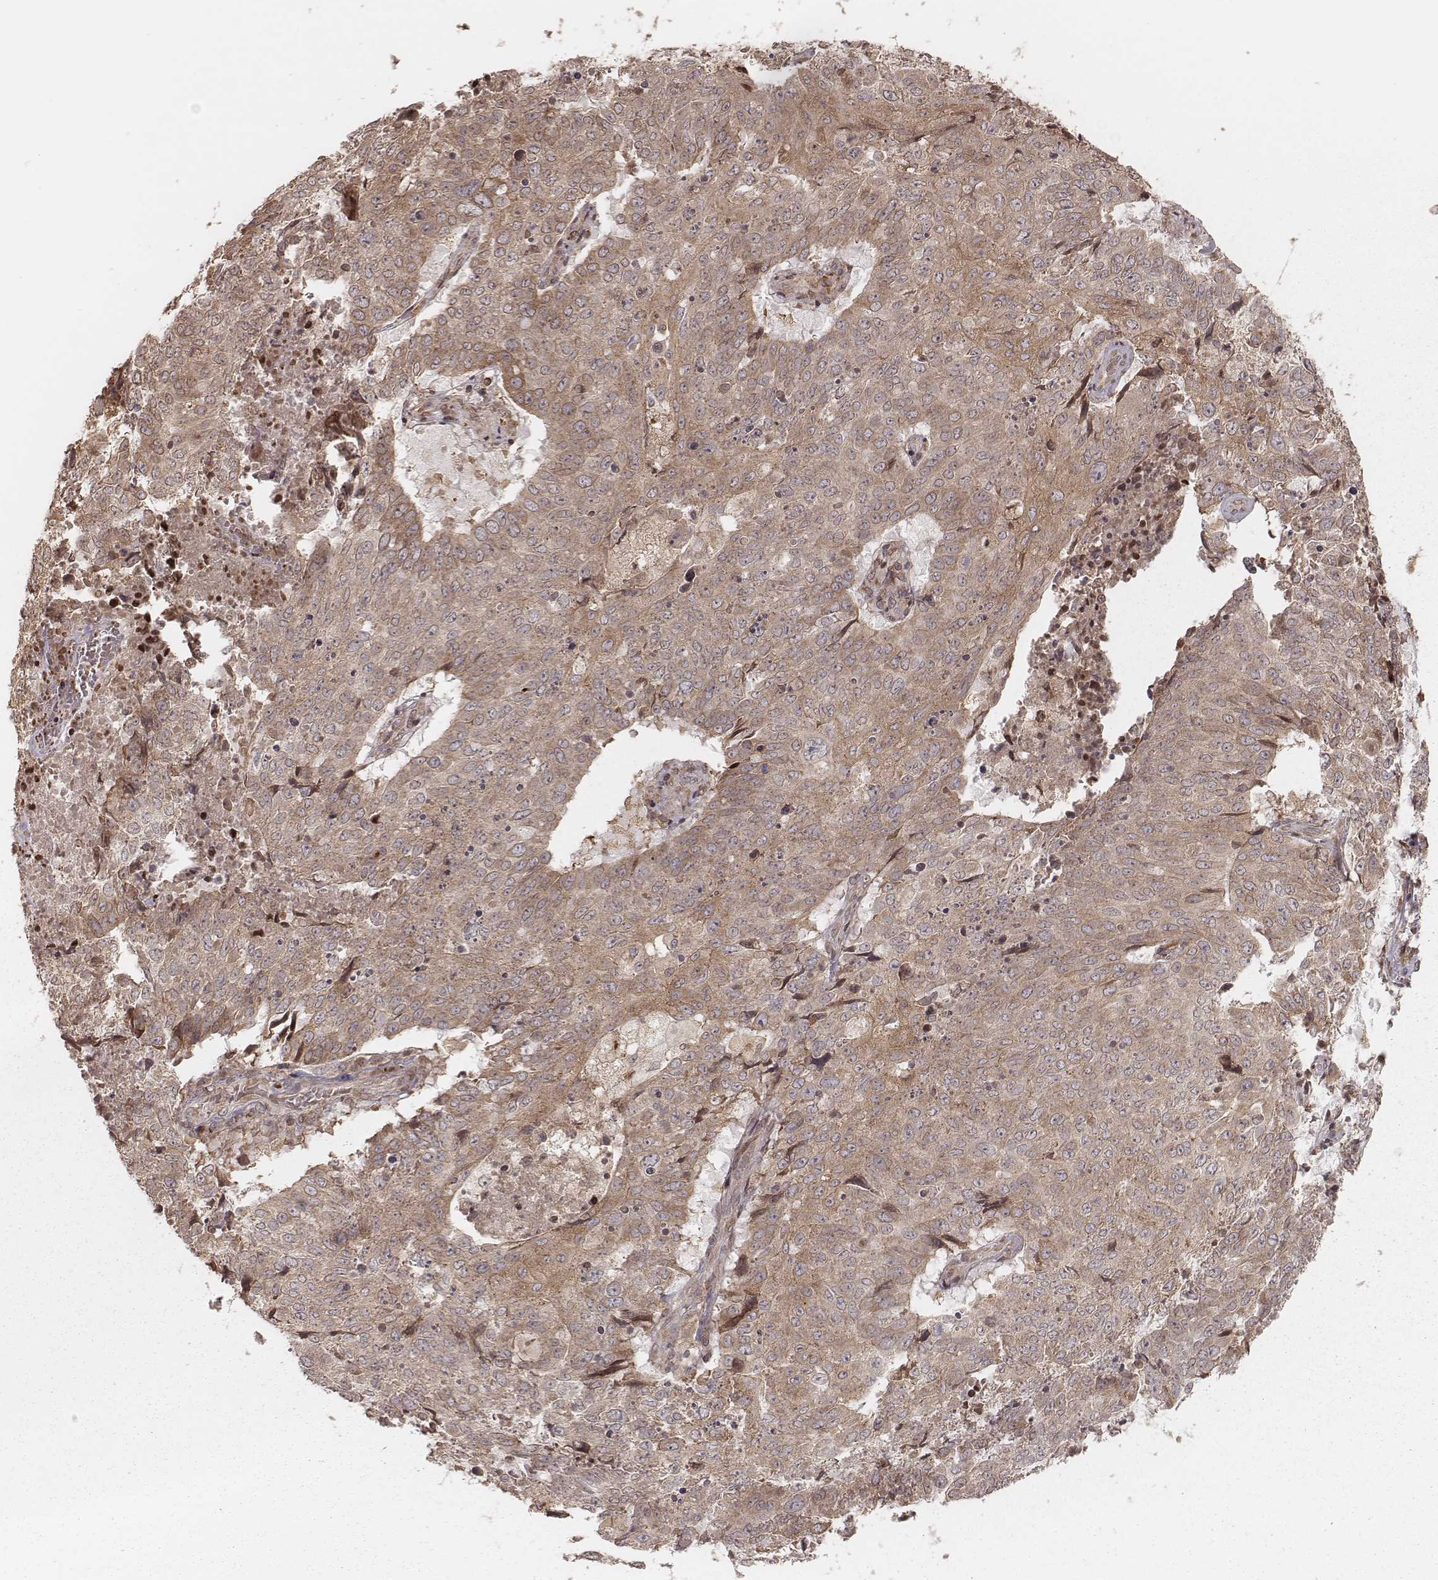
{"staining": {"intensity": "weak", "quantity": ">75%", "location": "cytoplasmic/membranous"}, "tissue": "lung cancer", "cell_type": "Tumor cells", "image_type": "cancer", "snomed": [{"axis": "morphology", "description": "Normal tissue, NOS"}, {"axis": "morphology", "description": "Squamous cell carcinoma, NOS"}, {"axis": "topography", "description": "Bronchus"}, {"axis": "topography", "description": "Lung"}], "caption": "Lung cancer stained for a protein demonstrates weak cytoplasmic/membranous positivity in tumor cells.", "gene": "MYO19", "patient": {"sex": "male", "age": 64}}